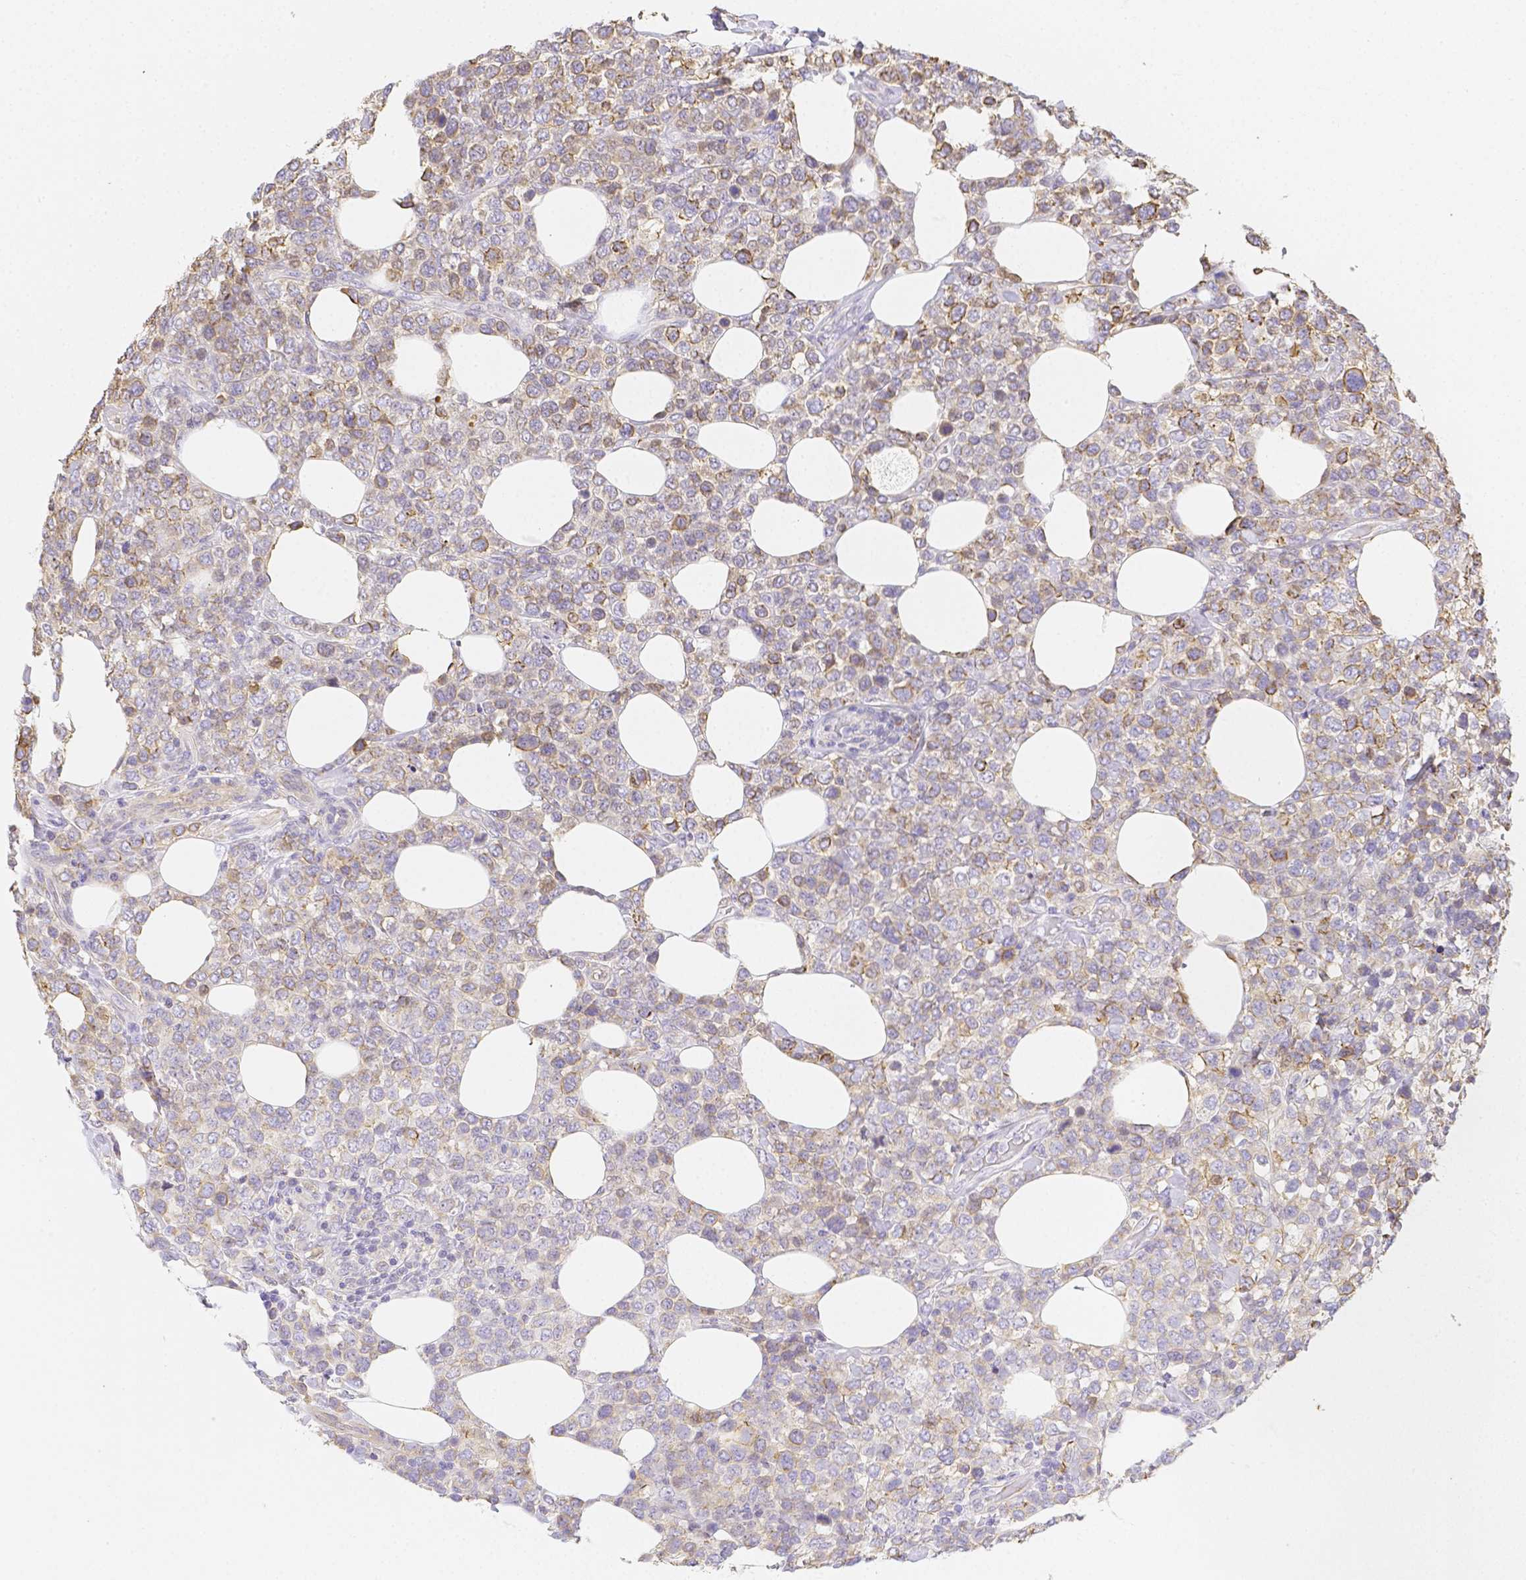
{"staining": {"intensity": "moderate", "quantity": "25%-75%", "location": "cytoplasmic/membranous"}, "tissue": "lymphoma", "cell_type": "Tumor cells", "image_type": "cancer", "snomed": [{"axis": "morphology", "description": "Malignant lymphoma, non-Hodgkin's type, High grade"}, {"axis": "topography", "description": "Soft tissue"}], "caption": "Tumor cells display medium levels of moderate cytoplasmic/membranous staining in about 25%-75% of cells in human lymphoma.", "gene": "ASAH2", "patient": {"sex": "female", "age": 56}}